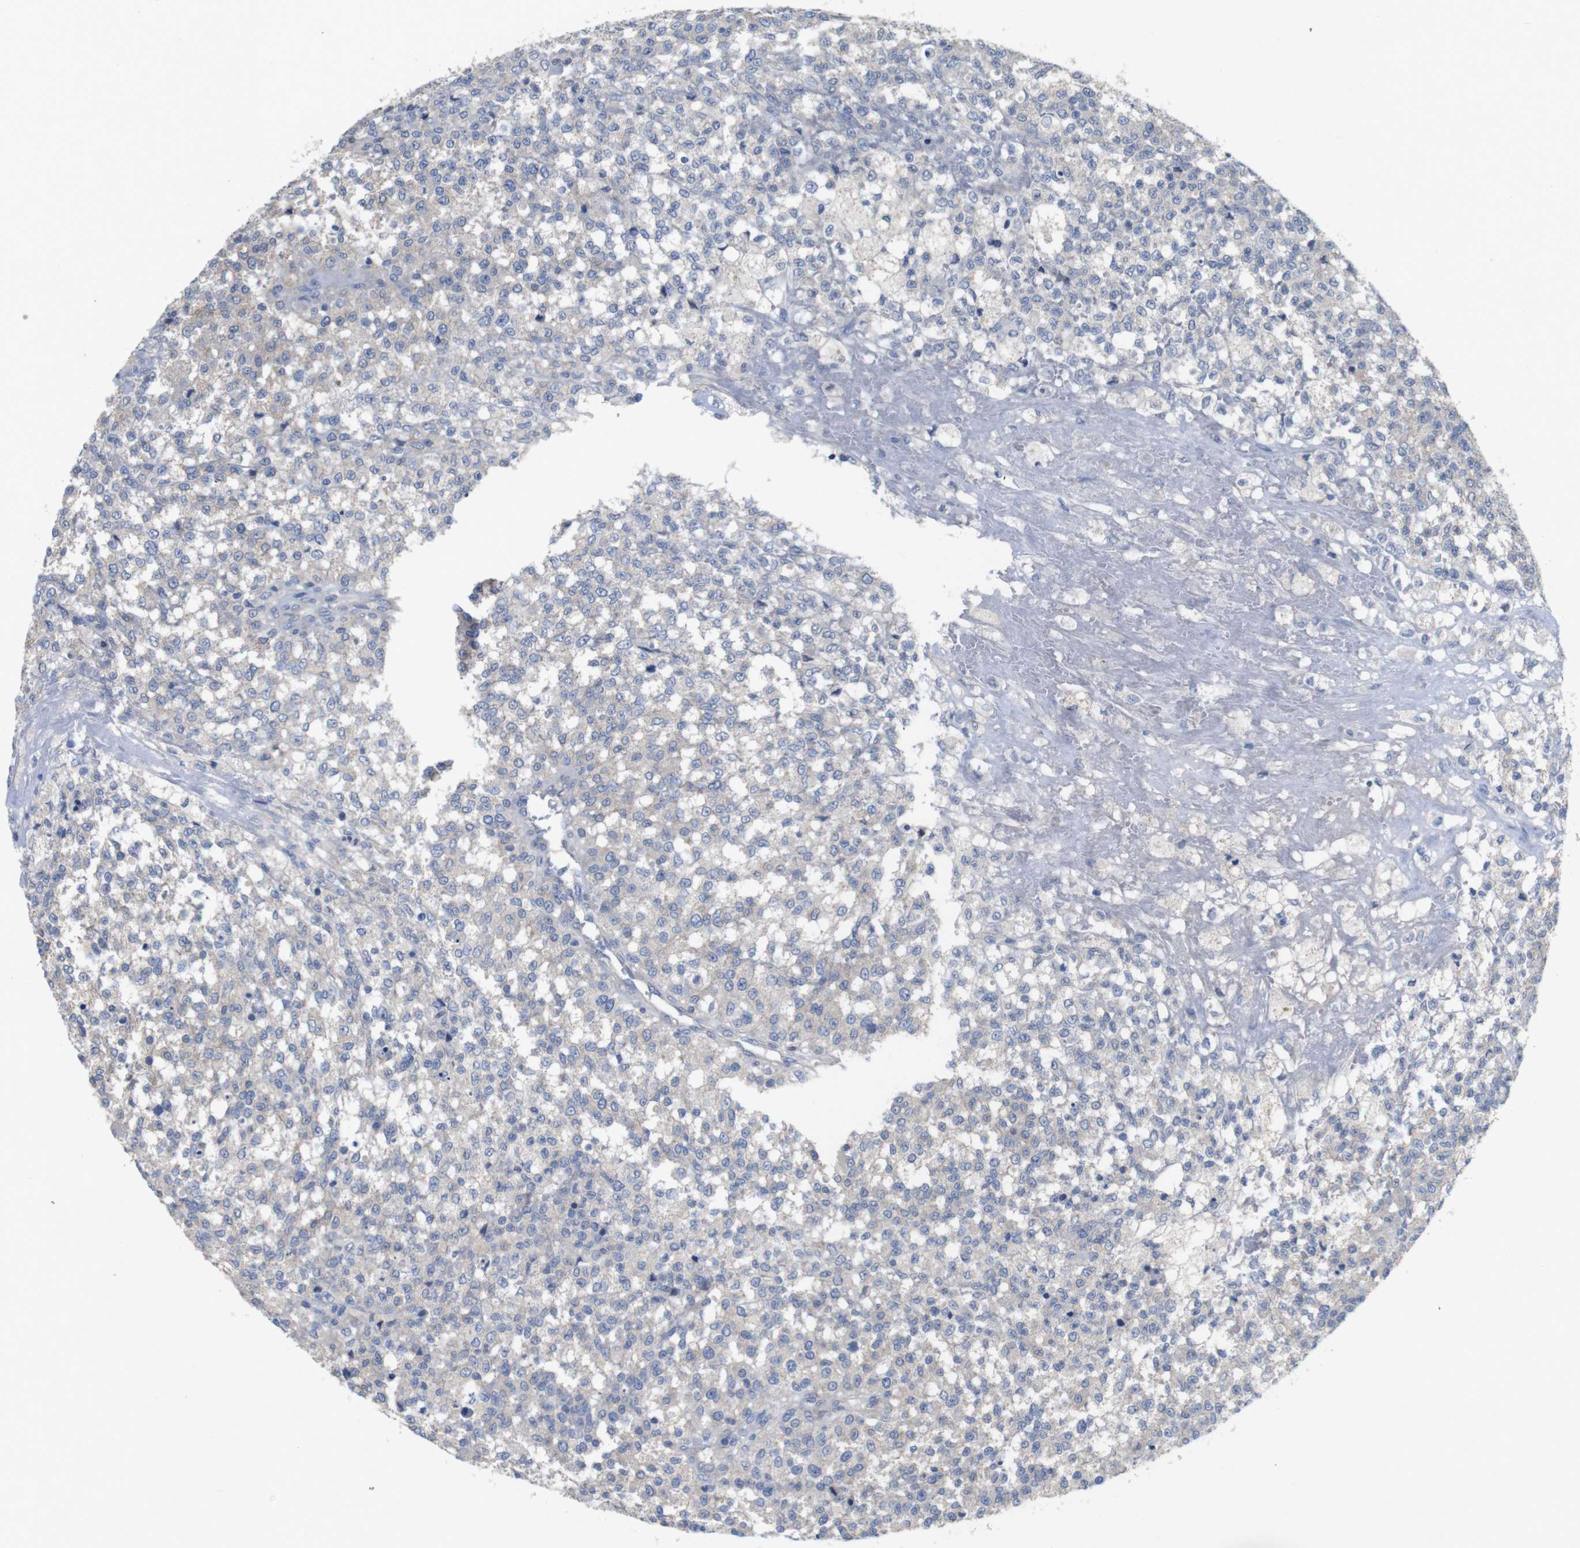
{"staining": {"intensity": "negative", "quantity": "none", "location": "none"}, "tissue": "testis cancer", "cell_type": "Tumor cells", "image_type": "cancer", "snomed": [{"axis": "morphology", "description": "Seminoma, NOS"}, {"axis": "topography", "description": "Testis"}], "caption": "Tumor cells are negative for protein expression in human testis cancer.", "gene": "KIDINS220", "patient": {"sex": "male", "age": 59}}